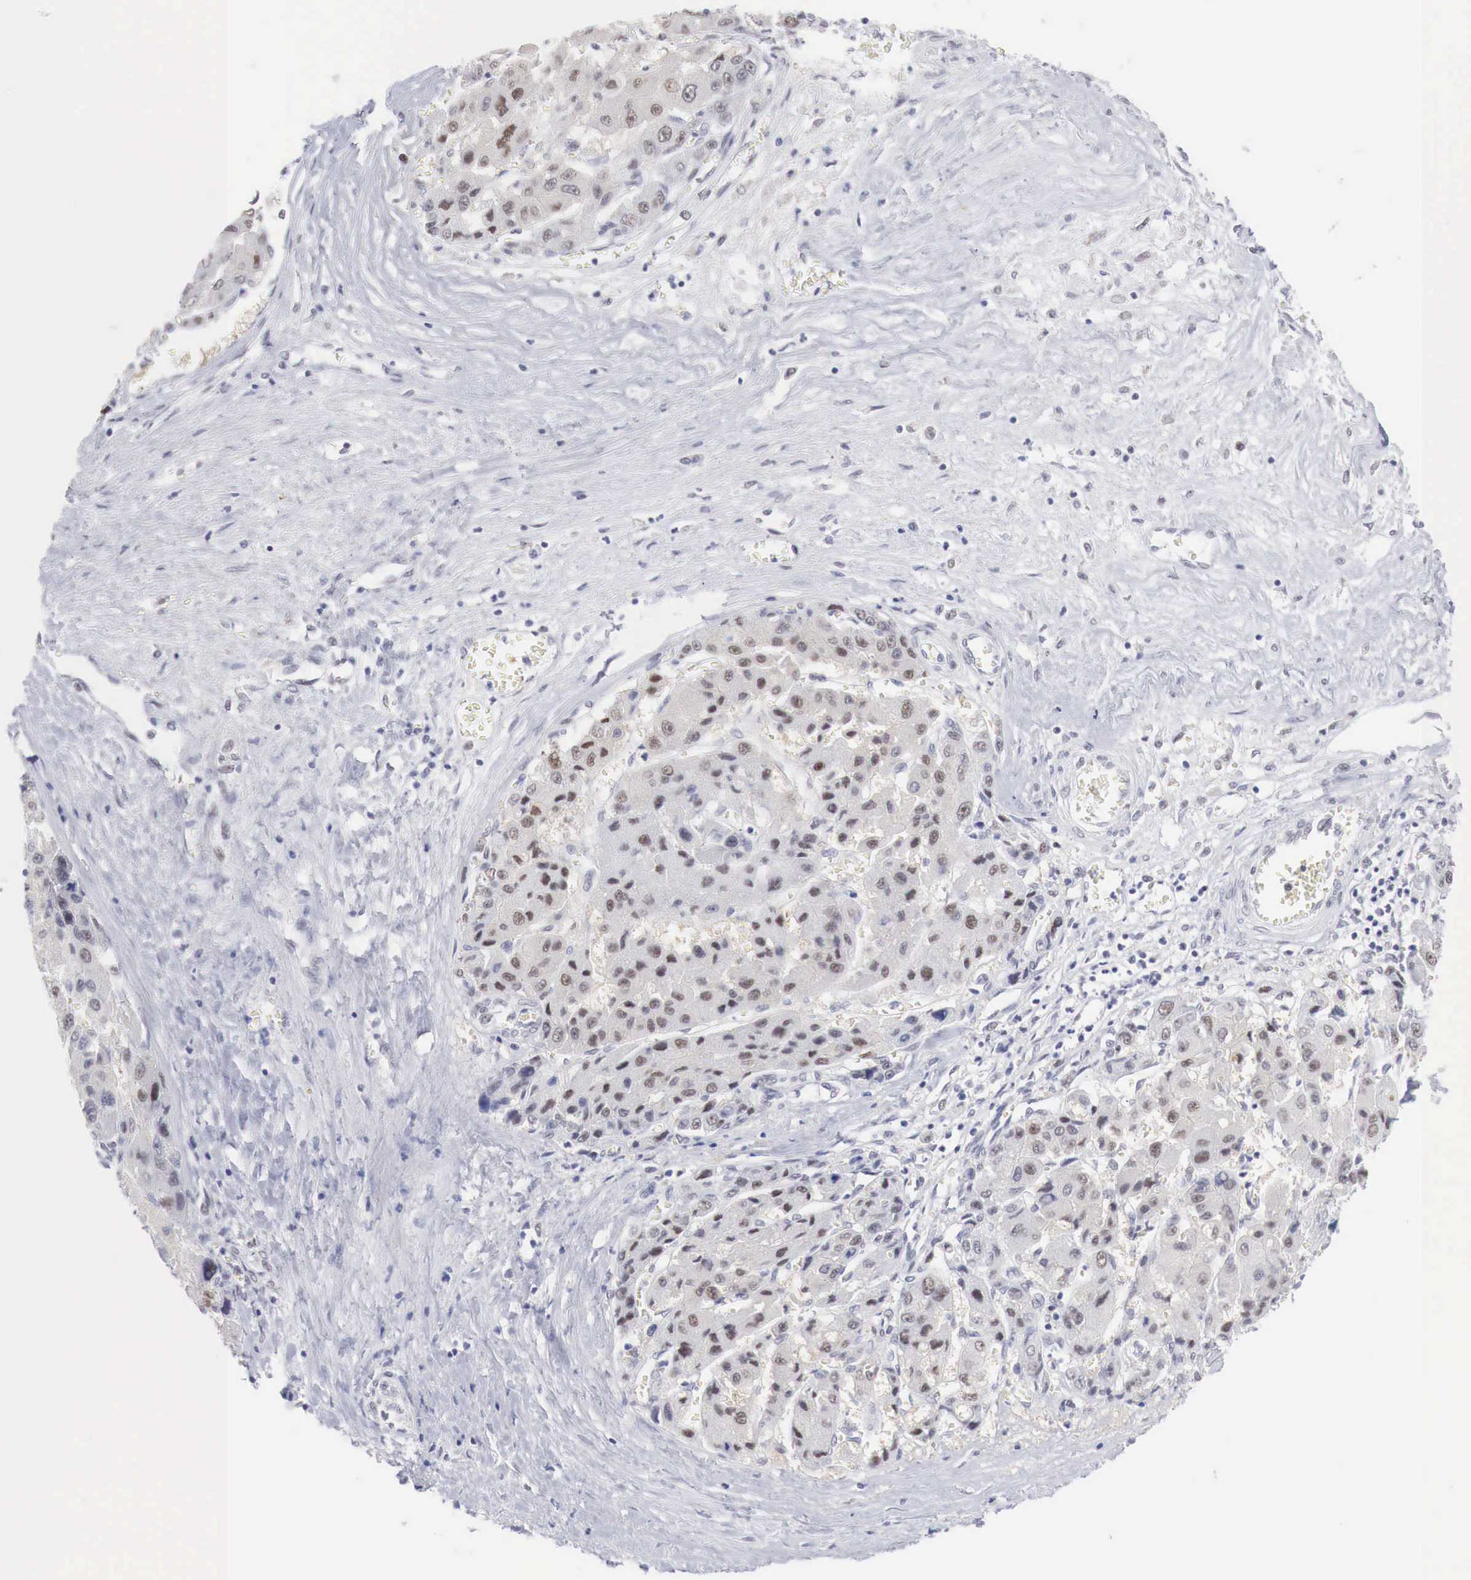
{"staining": {"intensity": "moderate", "quantity": "25%-75%", "location": "nuclear"}, "tissue": "liver cancer", "cell_type": "Tumor cells", "image_type": "cancer", "snomed": [{"axis": "morphology", "description": "Carcinoma, Hepatocellular, NOS"}, {"axis": "topography", "description": "Liver"}], "caption": "The immunohistochemical stain labels moderate nuclear positivity in tumor cells of liver hepatocellular carcinoma tissue. Ihc stains the protein in brown and the nuclei are stained blue.", "gene": "FOXP2", "patient": {"sex": "male", "age": 64}}